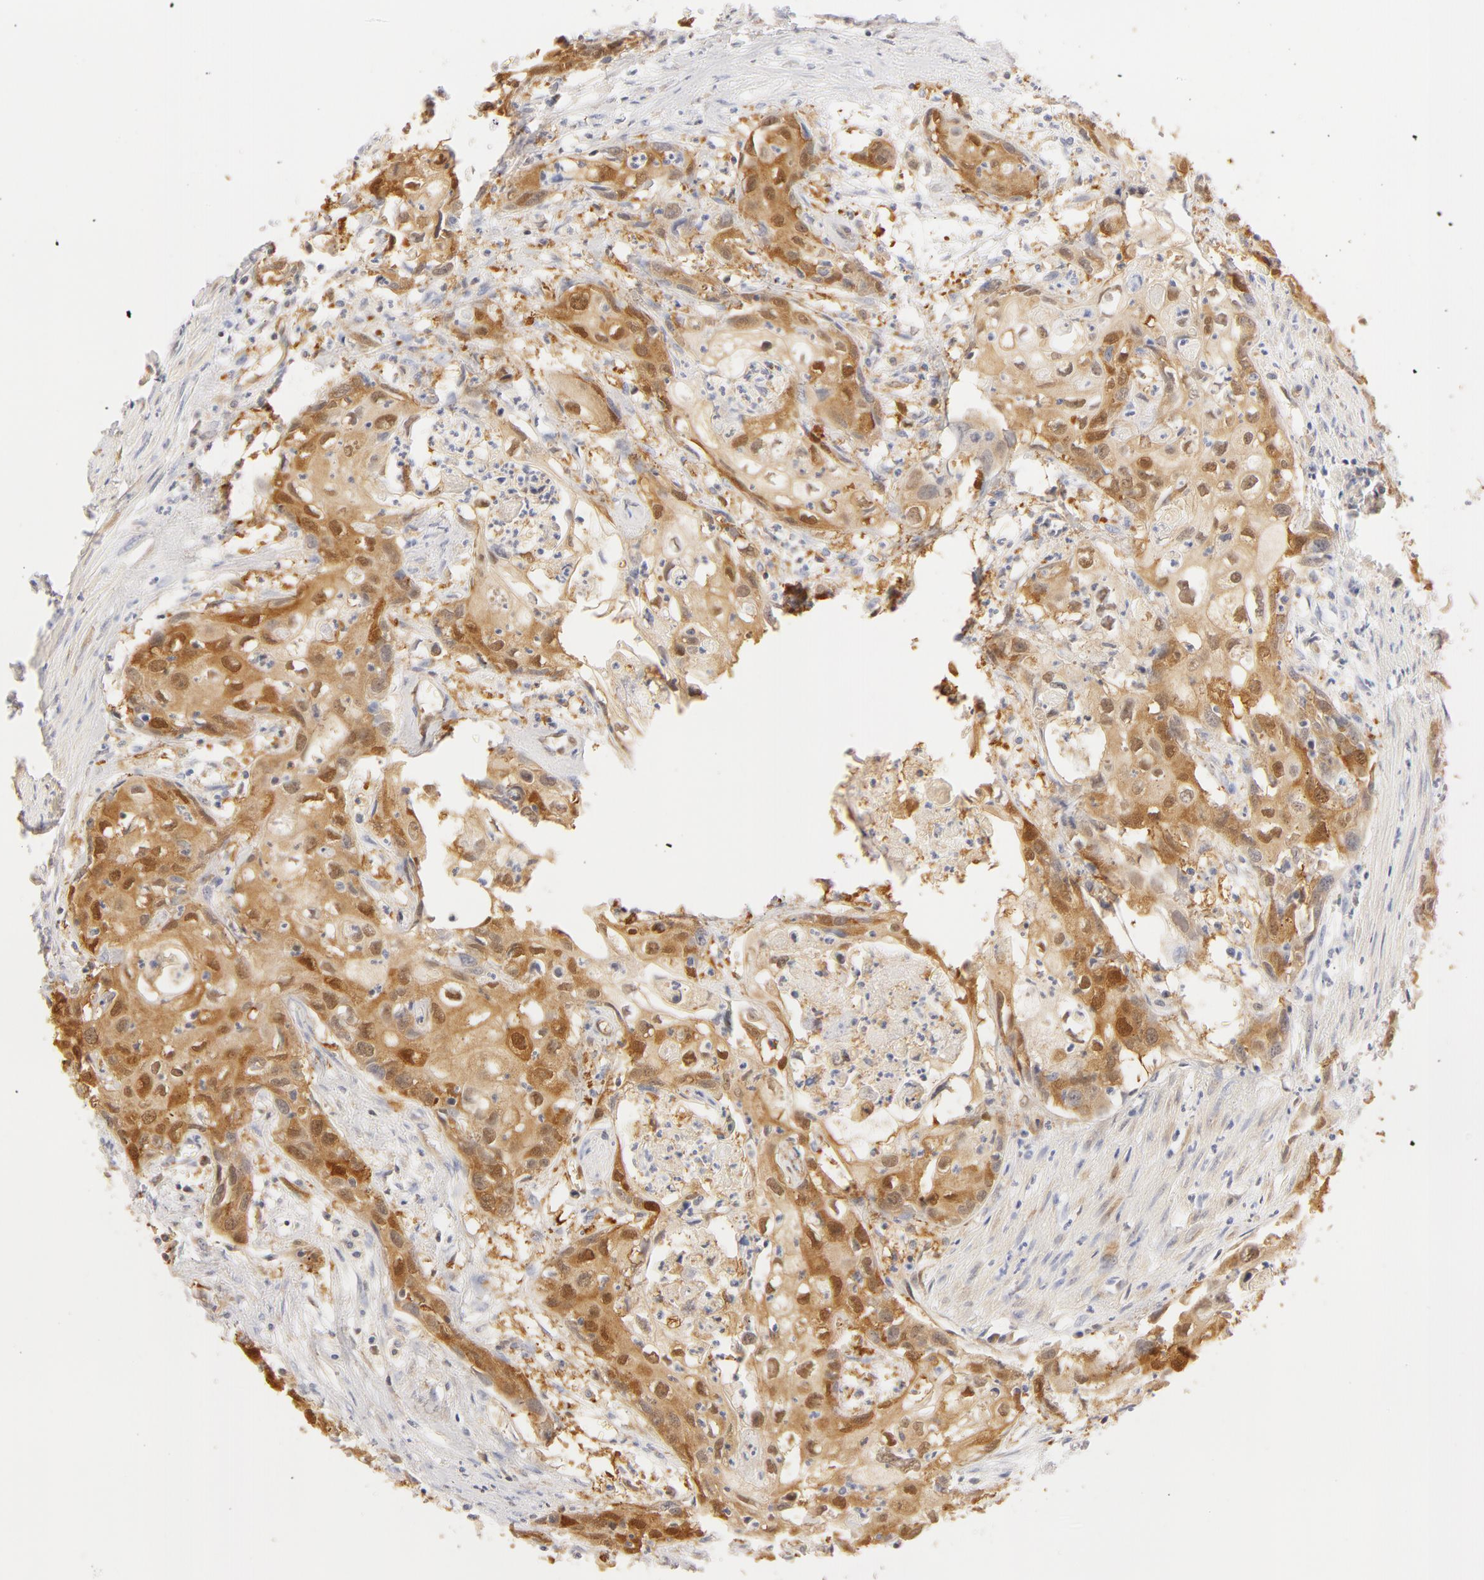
{"staining": {"intensity": "moderate", "quantity": "25%-75%", "location": "nuclear"}, "tissue": "urothelial cancer", "cell_type": "Tumor cells", "image_type": "cancer", "snomed": [{"axis": "morphology", "description": "Urothelial carcinoma, High grade"}, {"axis": "topography", "description": "Urinary bladder"}], "caption": "Protein analysis of urothelial cancer tissue shows moderate nuclear positivity in about 25%-75% of tumor cells.", "gene": "CA2", "patient": {"sex": "male", "age": 54}}